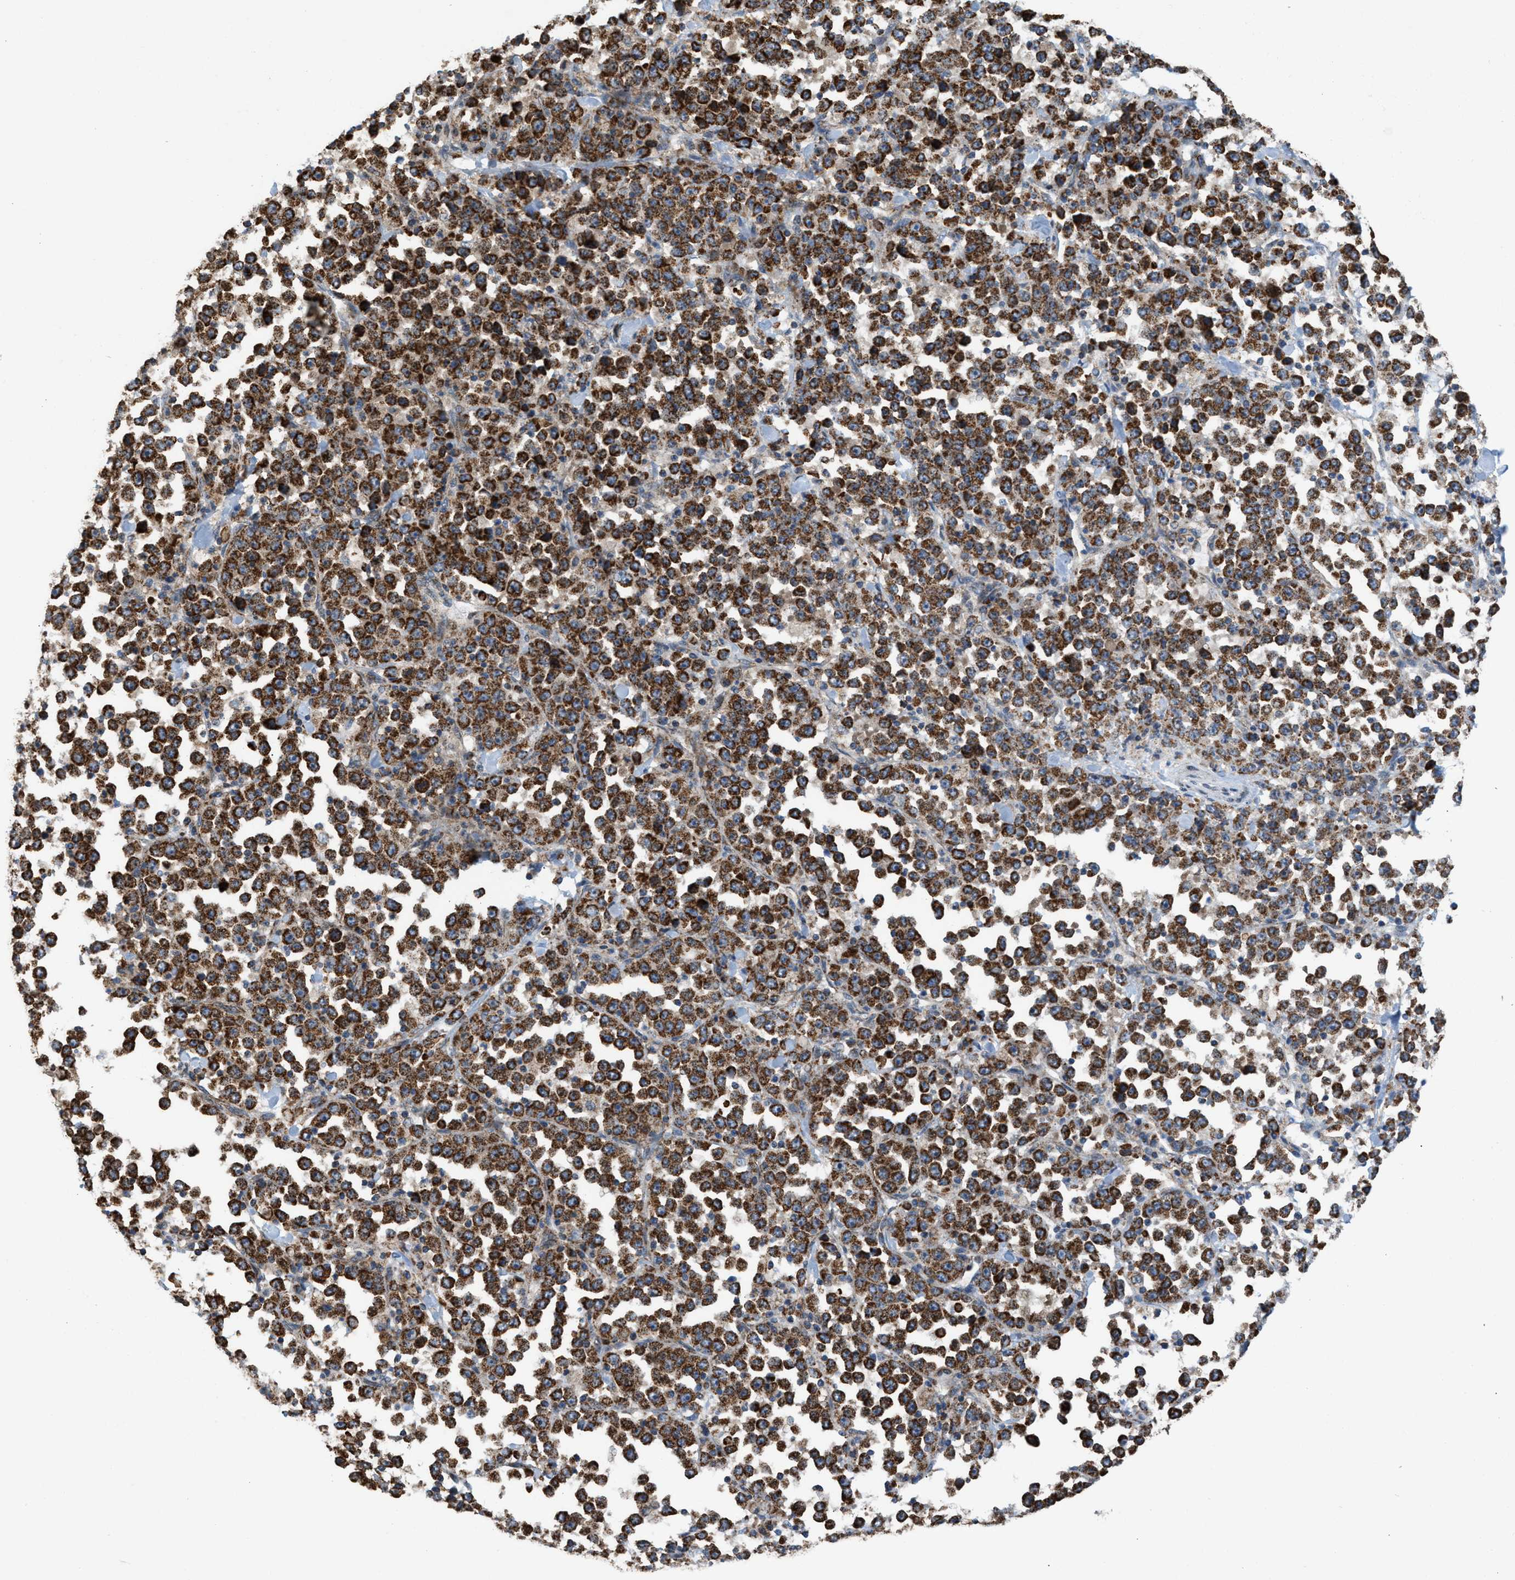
{"staining": {"intensity": "strong", "quantity": ">75%", "location": "cytoplasmic/membranous"}, "tissue": "stomach cancer", "cell_type": "Tumor cells", "image_type": "cancer", "snomed": [{"axis": "morphology", "description": "Normal tissue, NOS"}, {"axis": "morphology", "description": "Adenocarcinoma, NOS"}, {"axis": "topography", "description": "Stomach, upper"}, {"axis": "topography", "description": "Stomach"}], "caption": "IHC of human stomach adenocarcinoma displays high levels of strong cytoplasmic/membranous expression in about >75% of tumor cells. (Stains: DAB (3,3'-diaminobenzidine) in brown, nuclei in blue, Microscopy: brightfield microscopy at high magnification).", "gene": "SGSM2", "patient": {"sex": "male", "age": 59}}